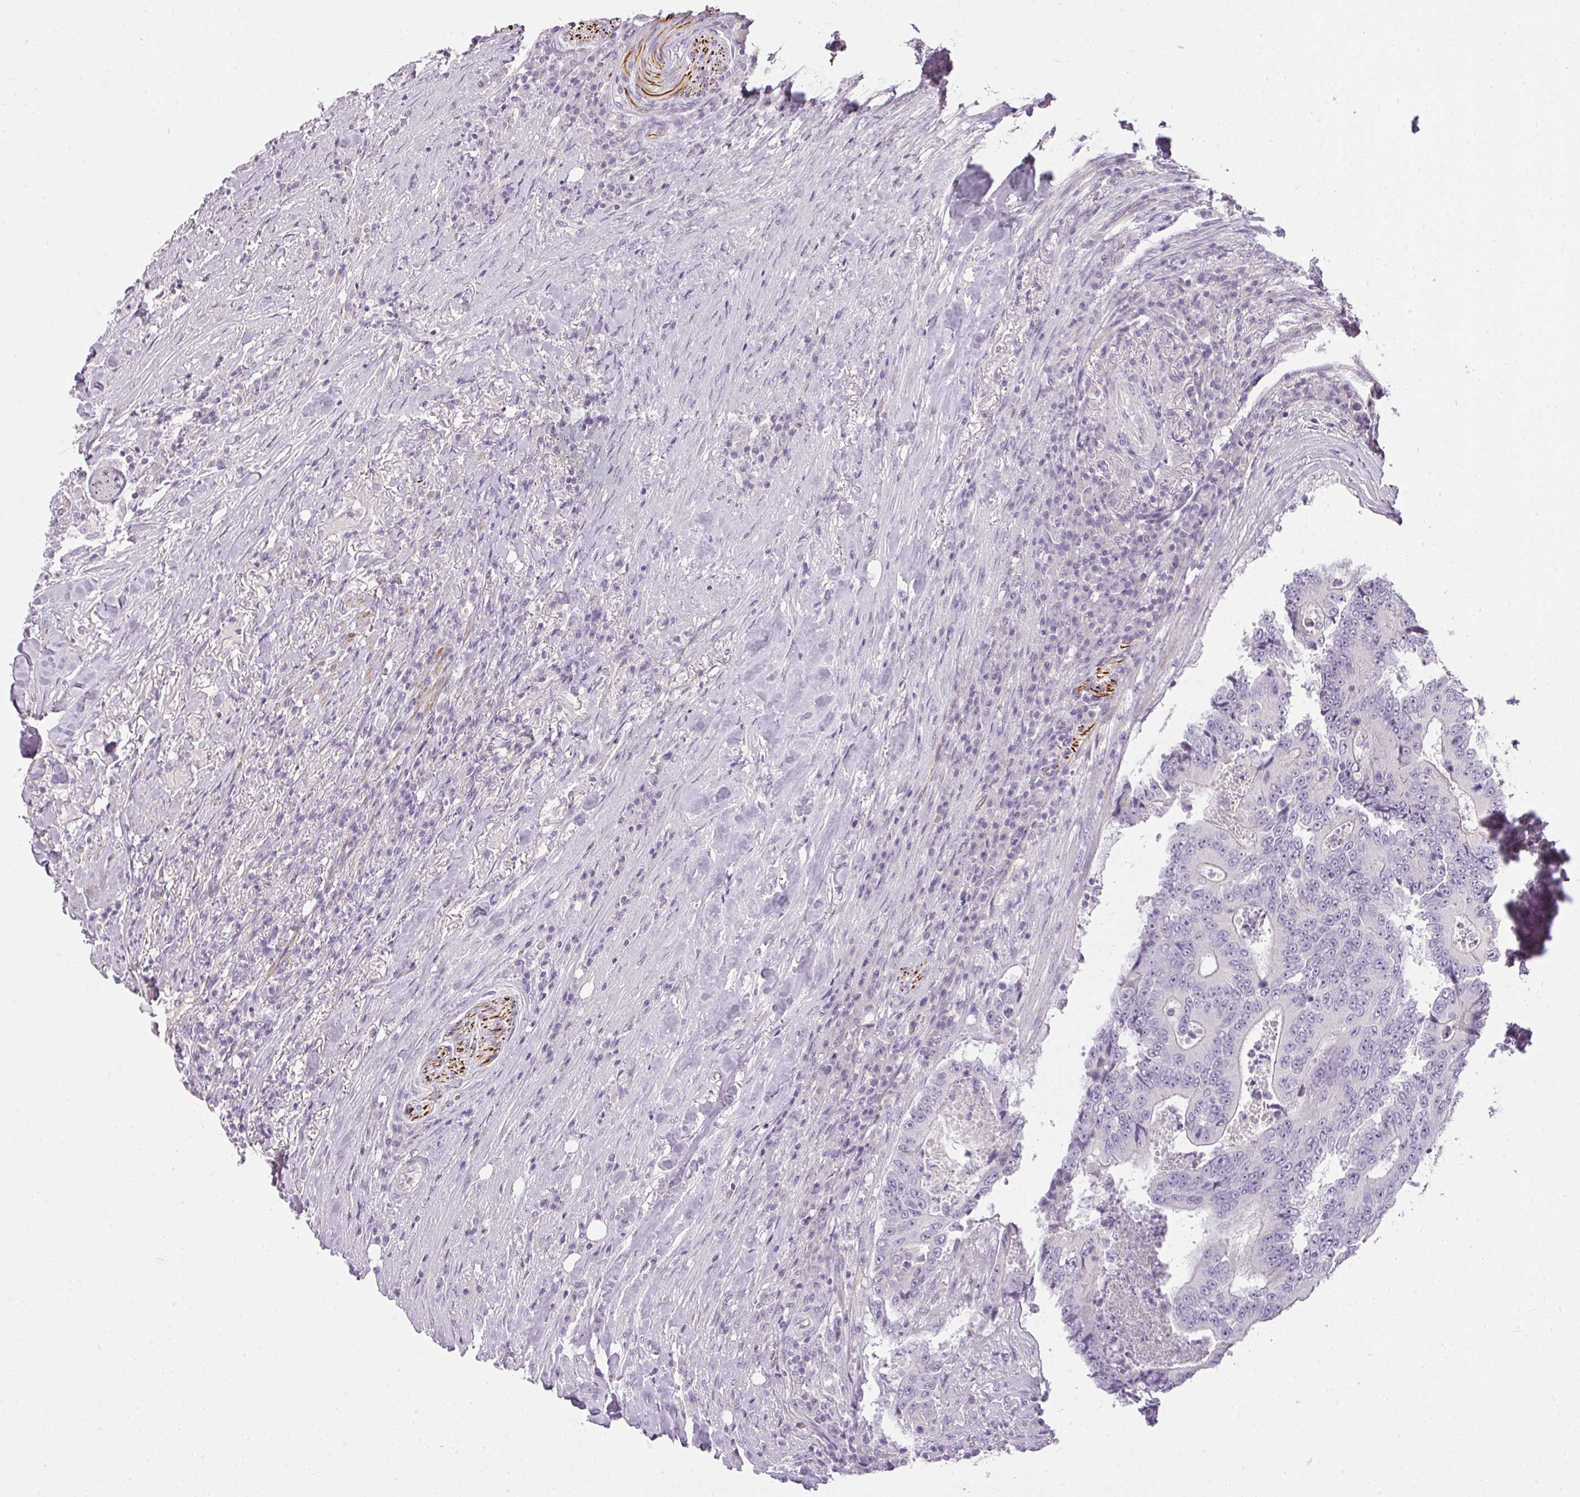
{"staining": {"intensity": "negative", "quantity": "none", "location": "none"}, "tissue": "colorectal cancer", "cell_type": "Tumor cells", "image_type": "cancer", "snomed": [{"axis": "morphology", "description": "Adenocarcinoma, NOS"}, {"axis": "topography", "description": "Colon"}], "caption": "Immunohistochemical staining of human colorectal cancer (adenocarcinoma) shows no significant positivity in tumor cells. The staining was performed using DAB (3,3'-diaminobenzidine) to visualize the protein expression in brown, while the nuclei were stained in blue with hematoxylin (Magnification: 20x).", "gene": "RAX2", "patient": {"sex": "male", "age": 83}}